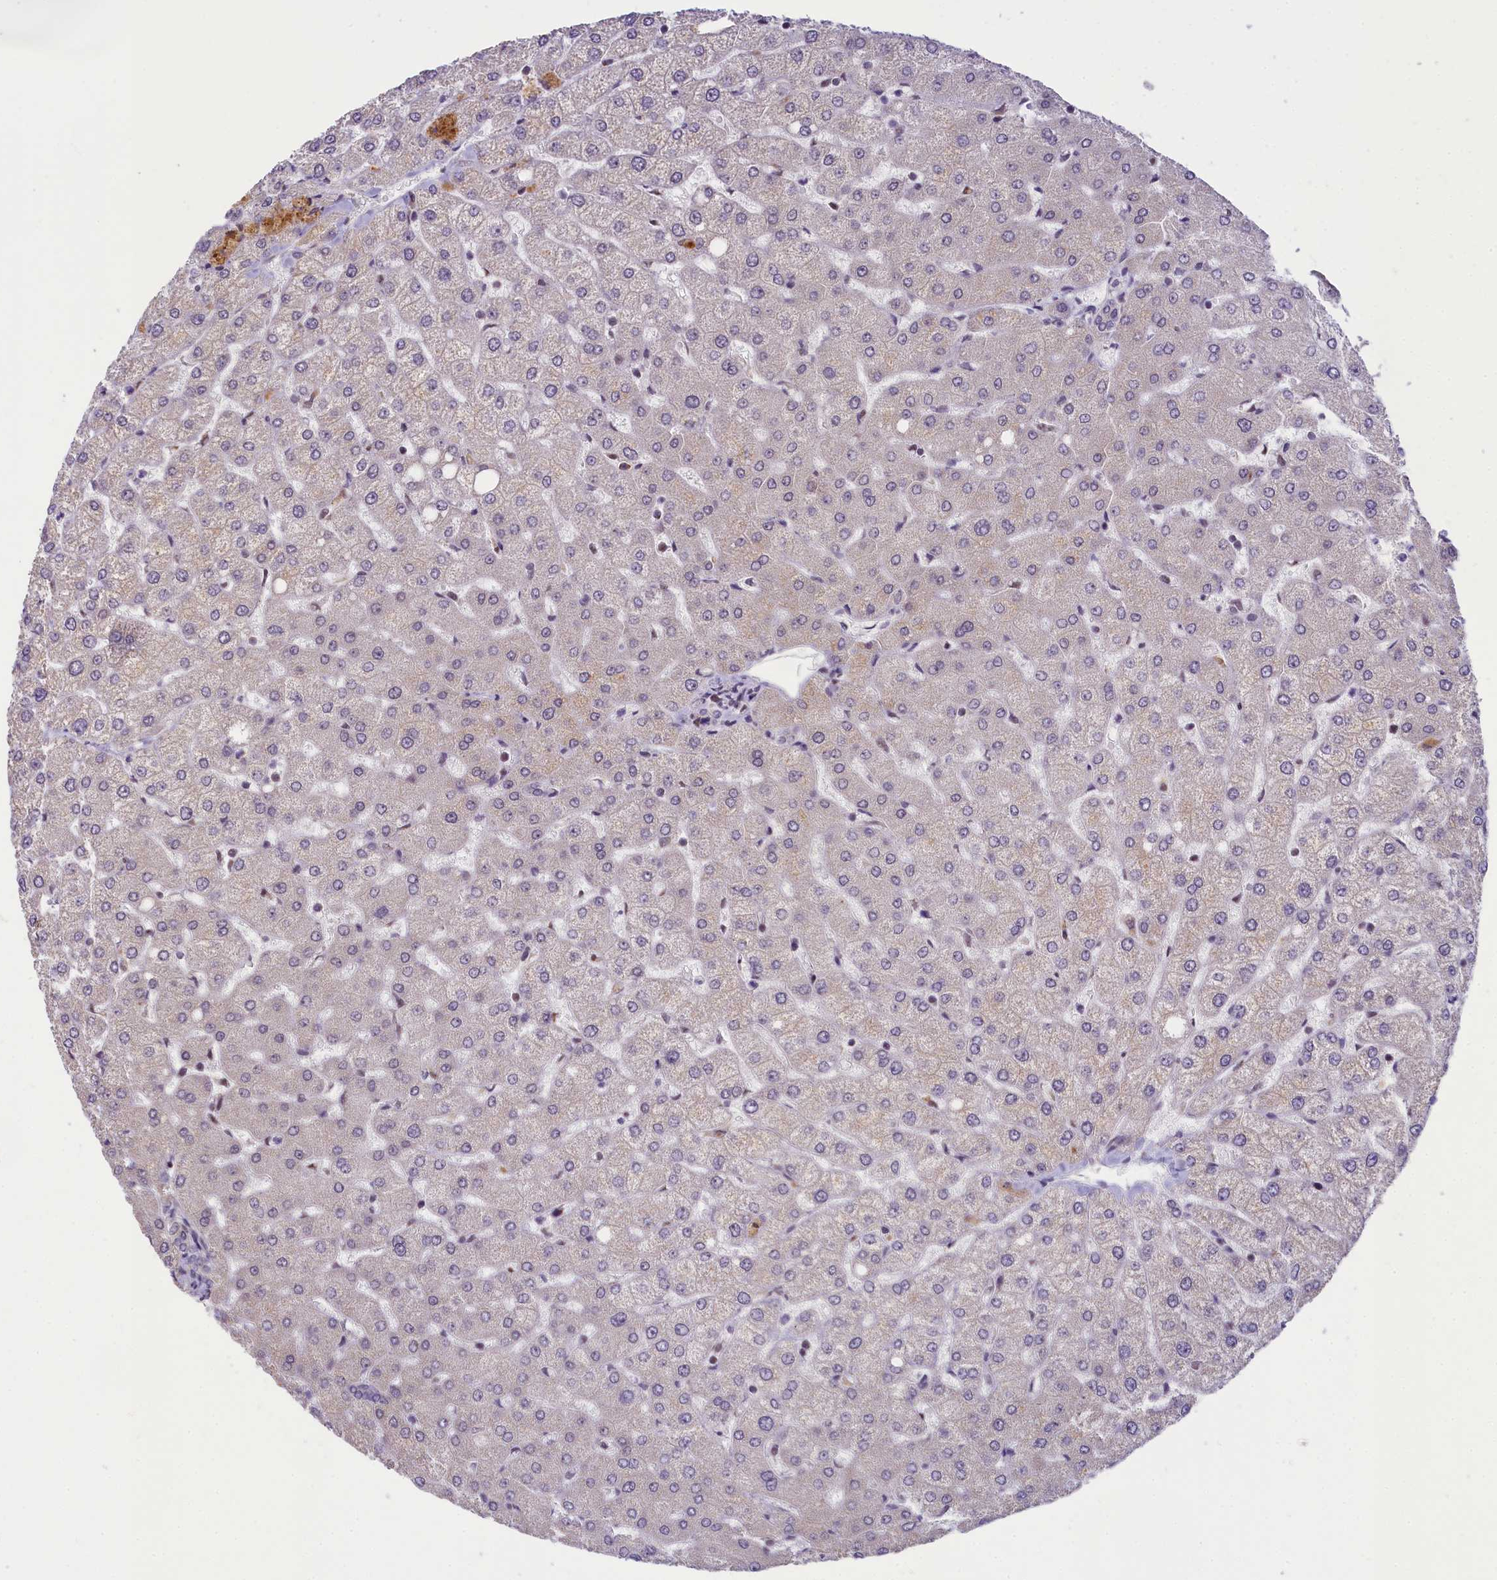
{"staining": {"intensity": "negative", "quantity": "none", "location": "none"}, "tissue": "liver", "cell_type": "Cholangiocytes", "image_type": "normal", "snomed": [{"axis": "morphology", "description": "Normal tissue, NOS"}, {"axis": "topography", "description": "Liver"}], "caption": "IHC micrograph of normal liver: liver stained with DAB (3,3'-diaminobenzidine) demonstrates no significant protein staining in cholangiocytes.", "gene": "PAF1", "patient": {"sex": "female", "age": 54}}